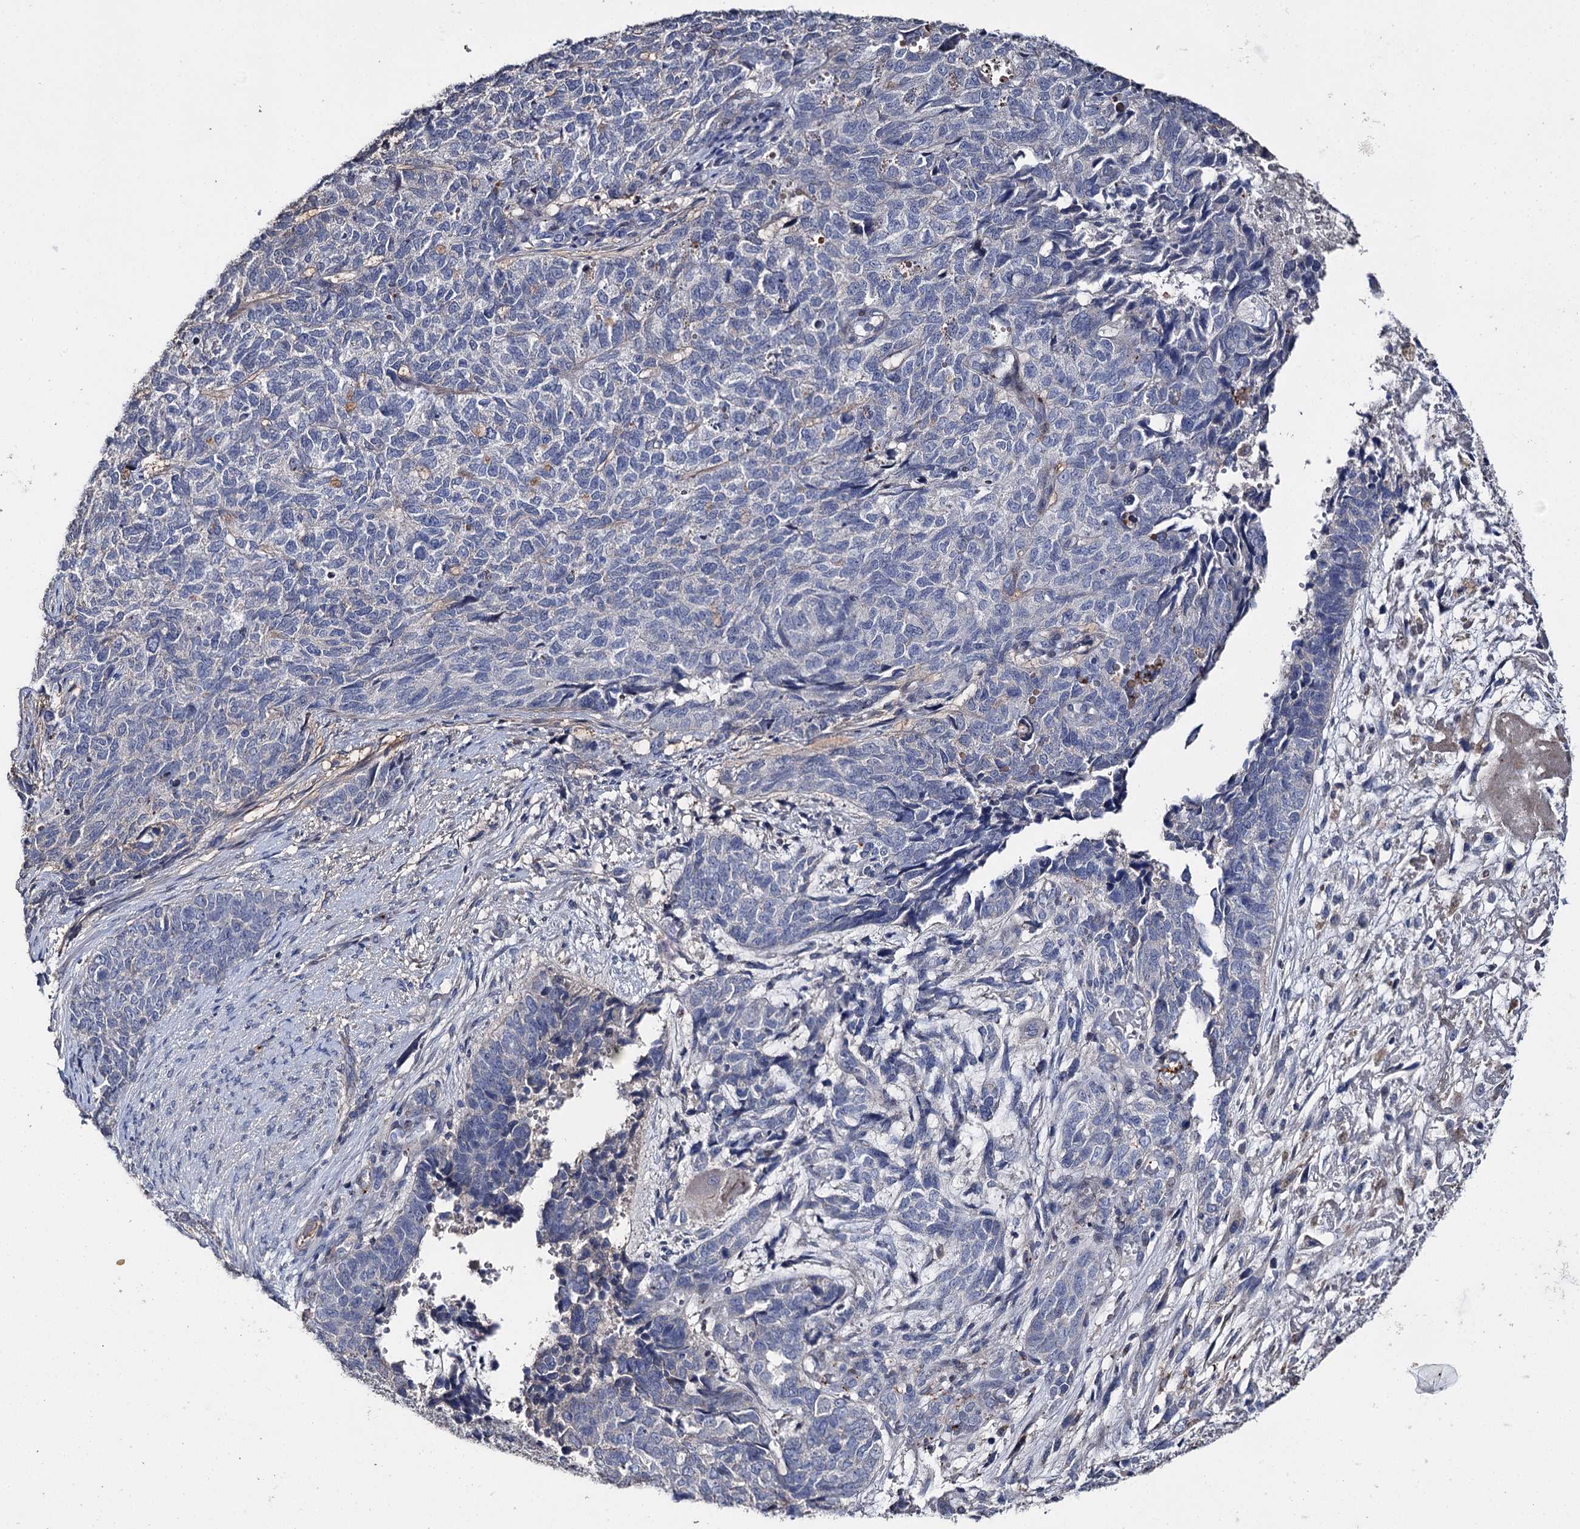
{"staining": {"intensity": "negative", "quantity": "none", "location": "none"}, "tissue": "cervical cancer", "cell_type": "Tumor cells", "image_type": "cancer", "snomed": [{"axis": "morphology", "description": "Squamous cell carcinoma, NOS"}, {"axis": "topography", "description": "Cervix"}], "caption": "A photomicrograph of squamous cell carcinoma (cervical) stained for a protein exhibits no brown staining in tumor cells.", "gene": "DNAH6", "patient": {"sex": "female", "age": 63}}